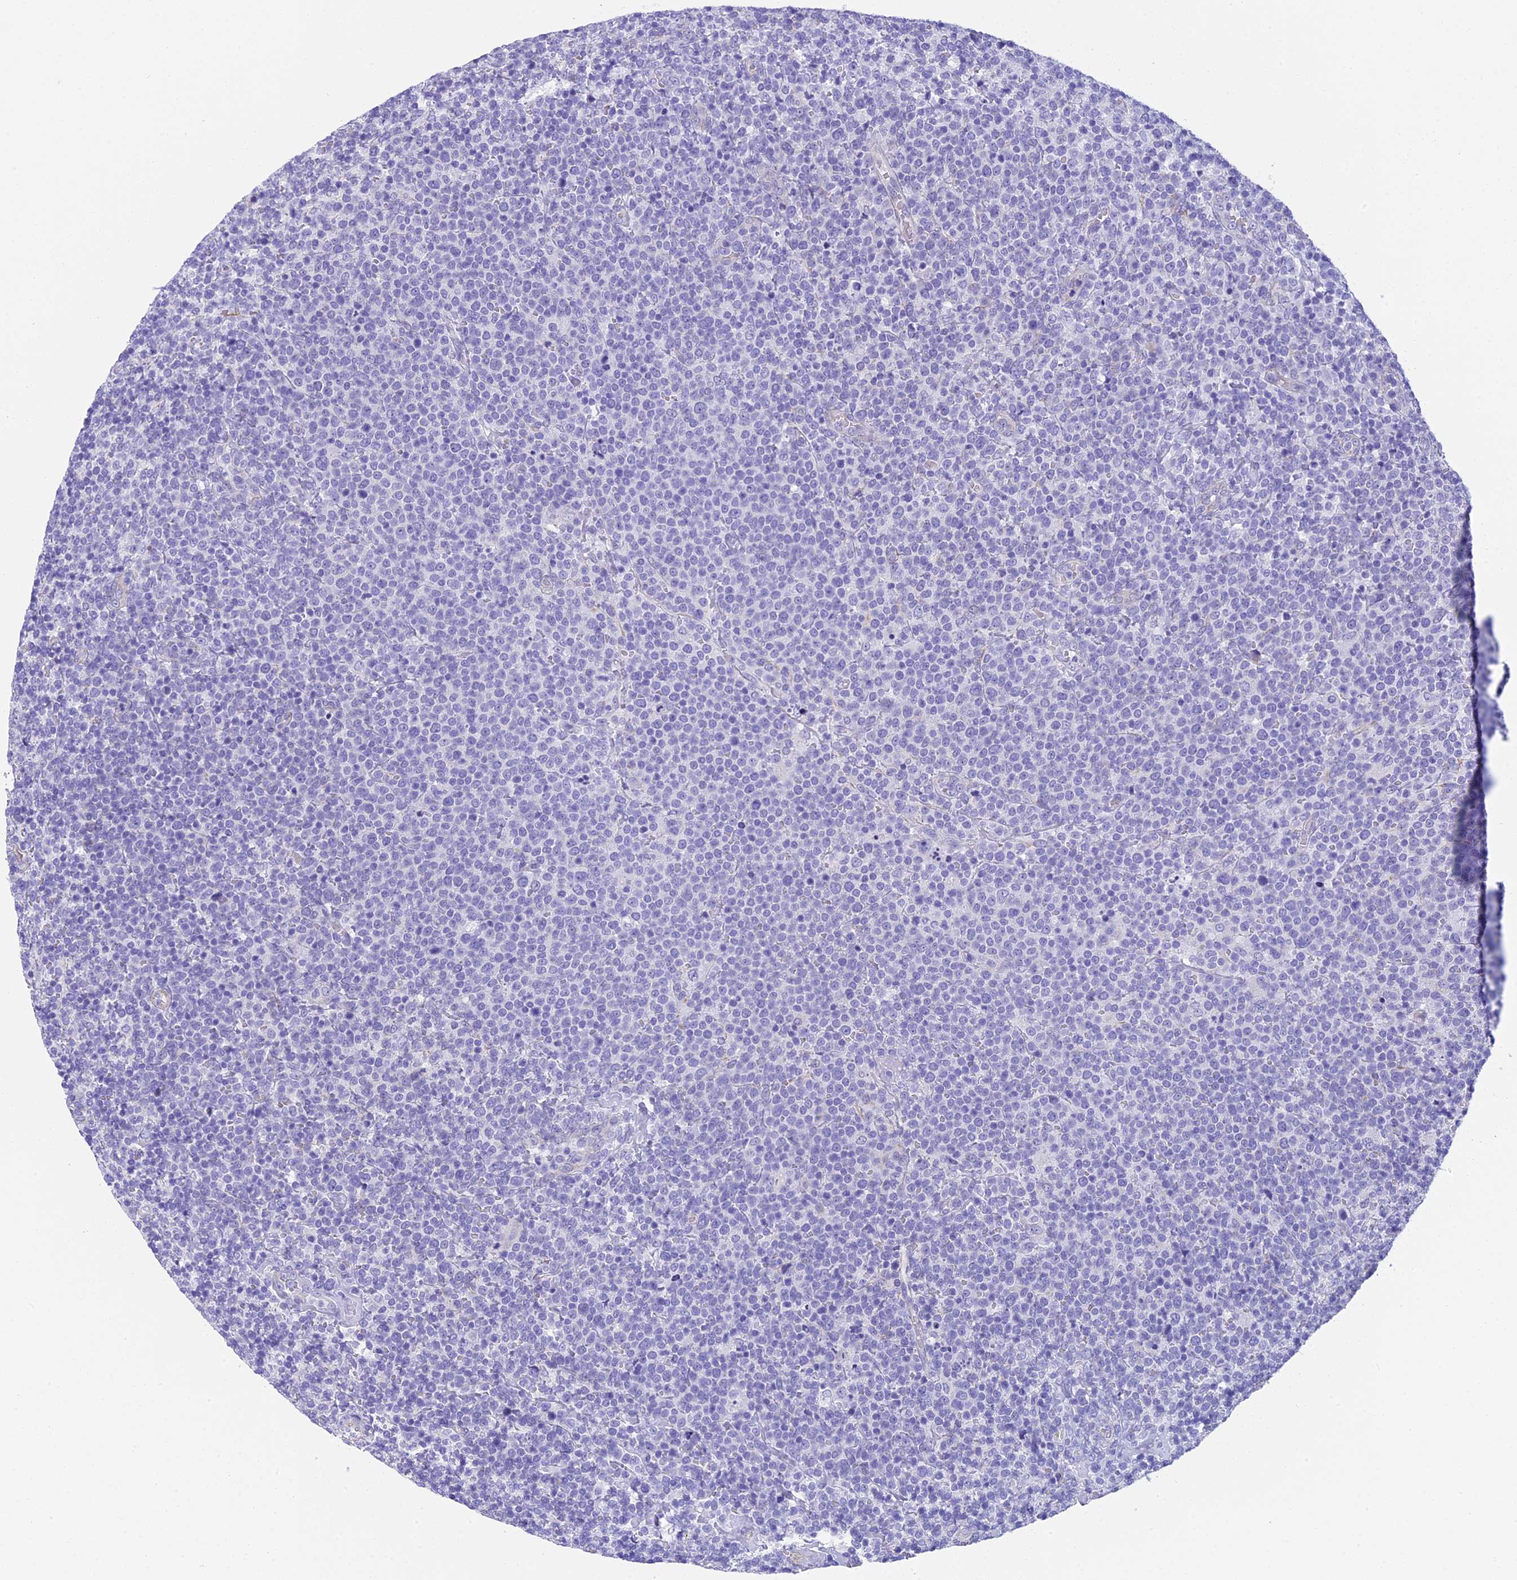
{"staining": {"intensity": "negative", "quantity": "none", "location": "none"}, "tissue": "lymphoma", "cell_type": "Tumor cells", "image_type": "cancer", "snomed": [{"axis": "morphology", "description": "Malignant lymphoma, non-Hodgkin's type, High grade"}, {"axis": "topography", "description": "Lymph node"}], "caption": "High magnification brightfield microscopy of high-grade malignant lymphoma, non-Hodgkin's type stained with DAB (3,3'-diaminobenzidine) (brown) and counterstained with hematoxylin (blue): tumor cells show no significant positivity. Nuclei are stained in blue.", "gene": "TACSTD2", "patient": {"sex": "male", "age": 61}}